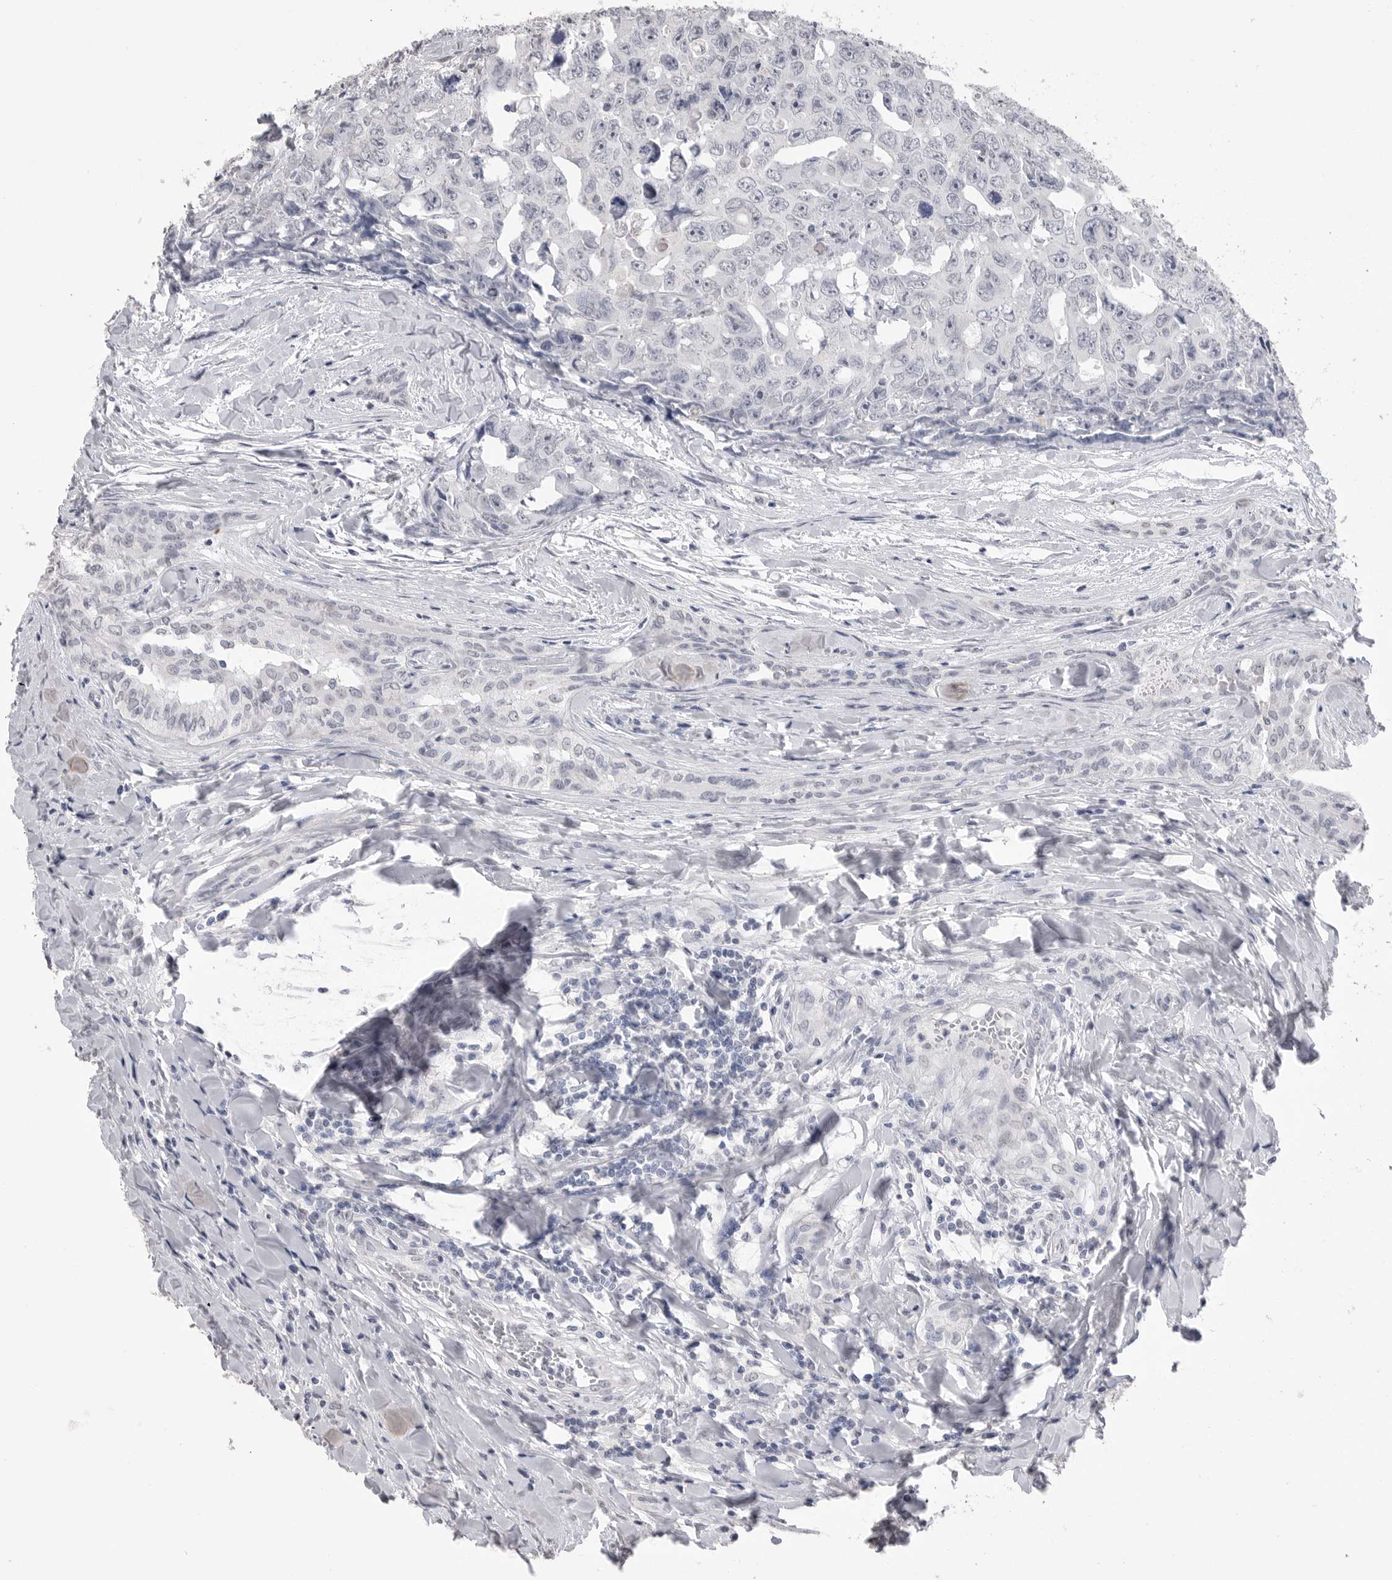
{"staining": {"intensity": "negative", "quantity": "none", "location": "none"}, "tissue": "testis cancer", "cell_type": "Tumor cells", "image_type": "cancer", "snomed": [{"axis": "morphology", "description": "Carcinoma, Embryonal, NOS"}, {"axis": "topography", "description": "Testis"}], "caption": "This is an IHC histopathology image of testis cancer. There is no positivity in tumor cells.", "gene": "ICAM5", "patient": {"sex": "male", "age": 28}}